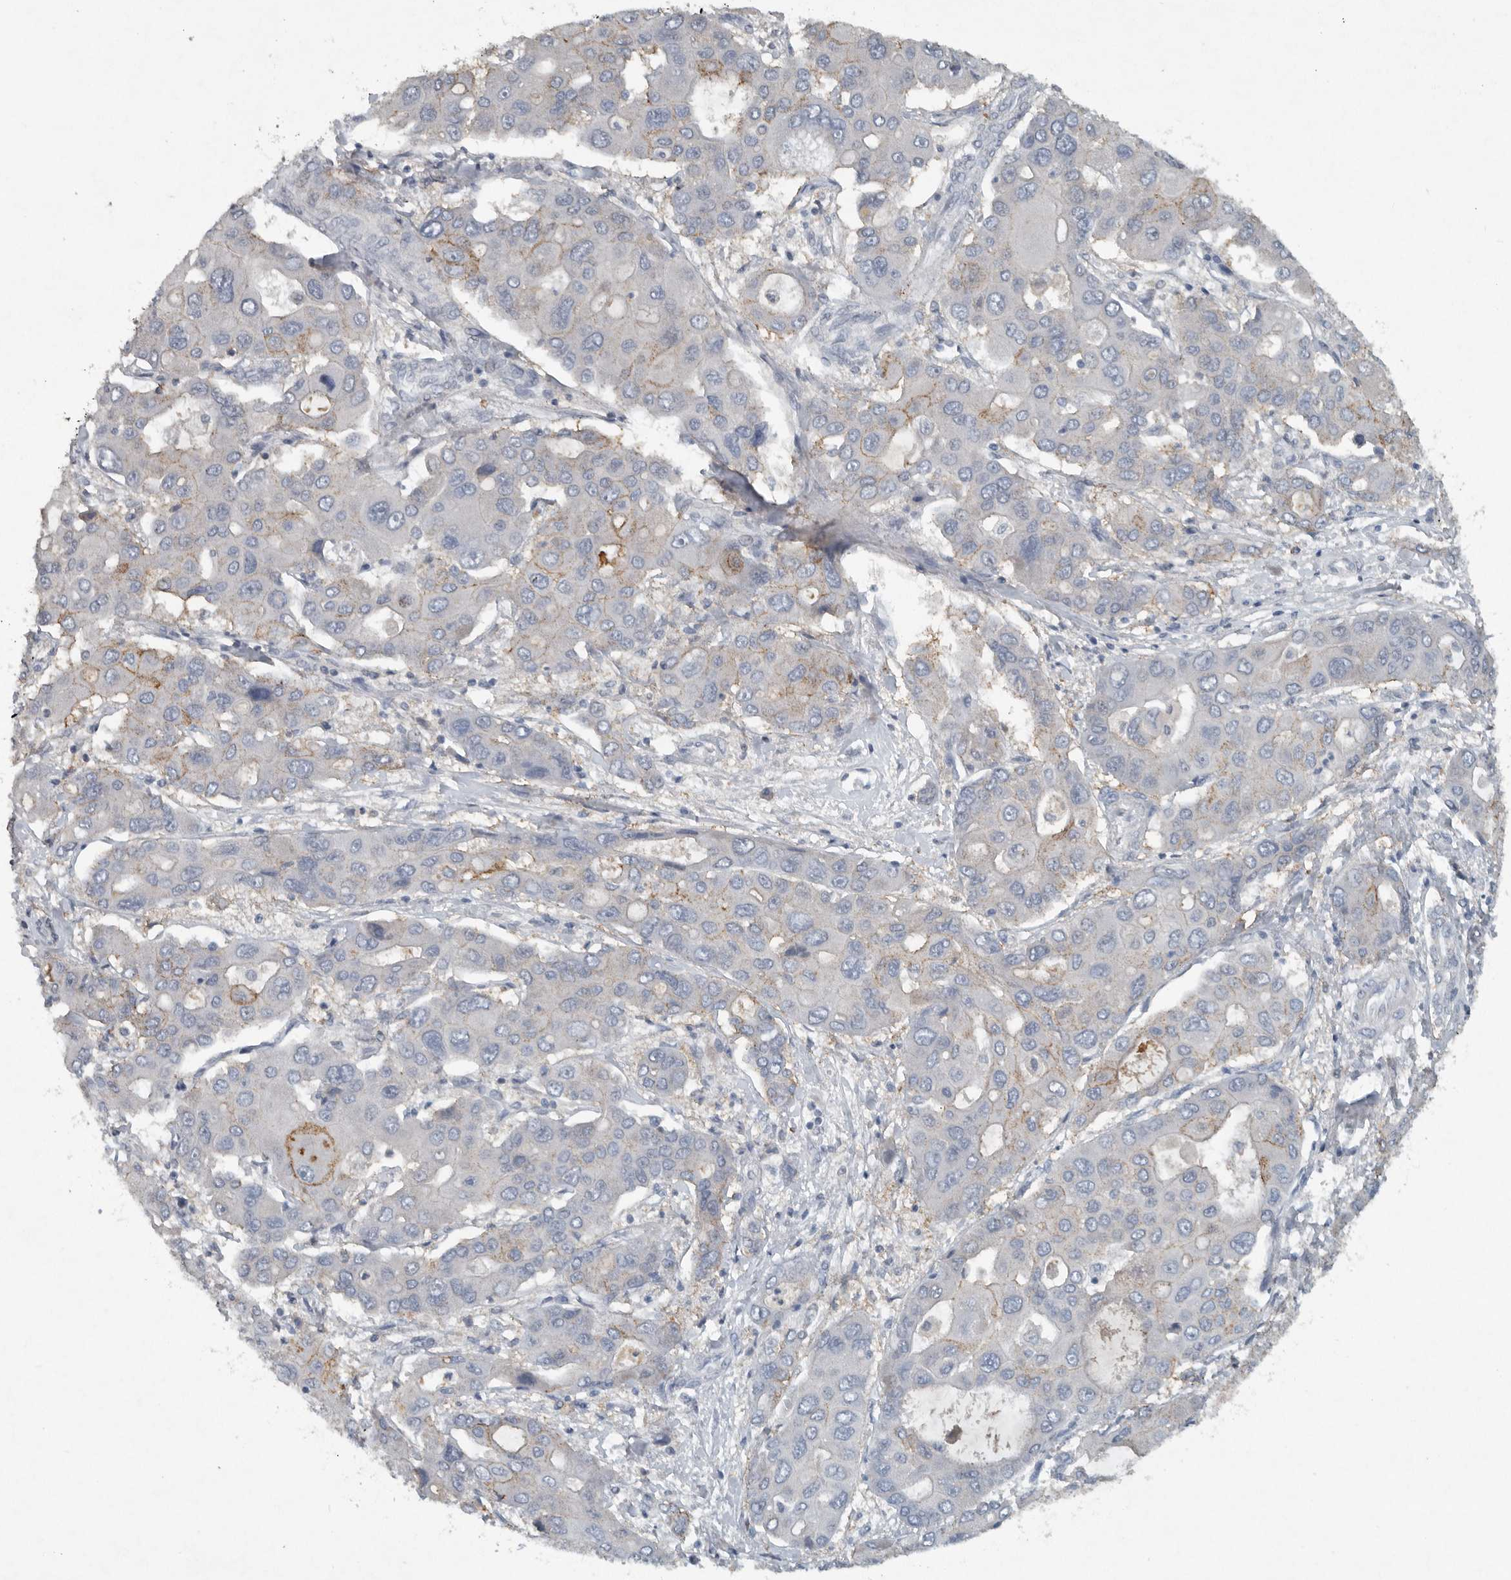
{"staining": {"intensity": "moderate", "quantity": "<25%", "location": "cytoplasmic/membranous"}, "tissue": "liver cancer", "cell_type": "Tumor cells", "image_type": "cancer", "snomed": [{"axis": "morphology", "description": "Cholangiocarcinoma"}, {"axis": "topography", "description": "Liver"}], "caption": "This photomicrograph exhibits immunohistochemistry staining of human liver cancer, with low moderate cytoplasmic/membranous expression in about <25% of tumor cells.", "gene": "IL20", "patient": {"sex": "male", "age": 67}}